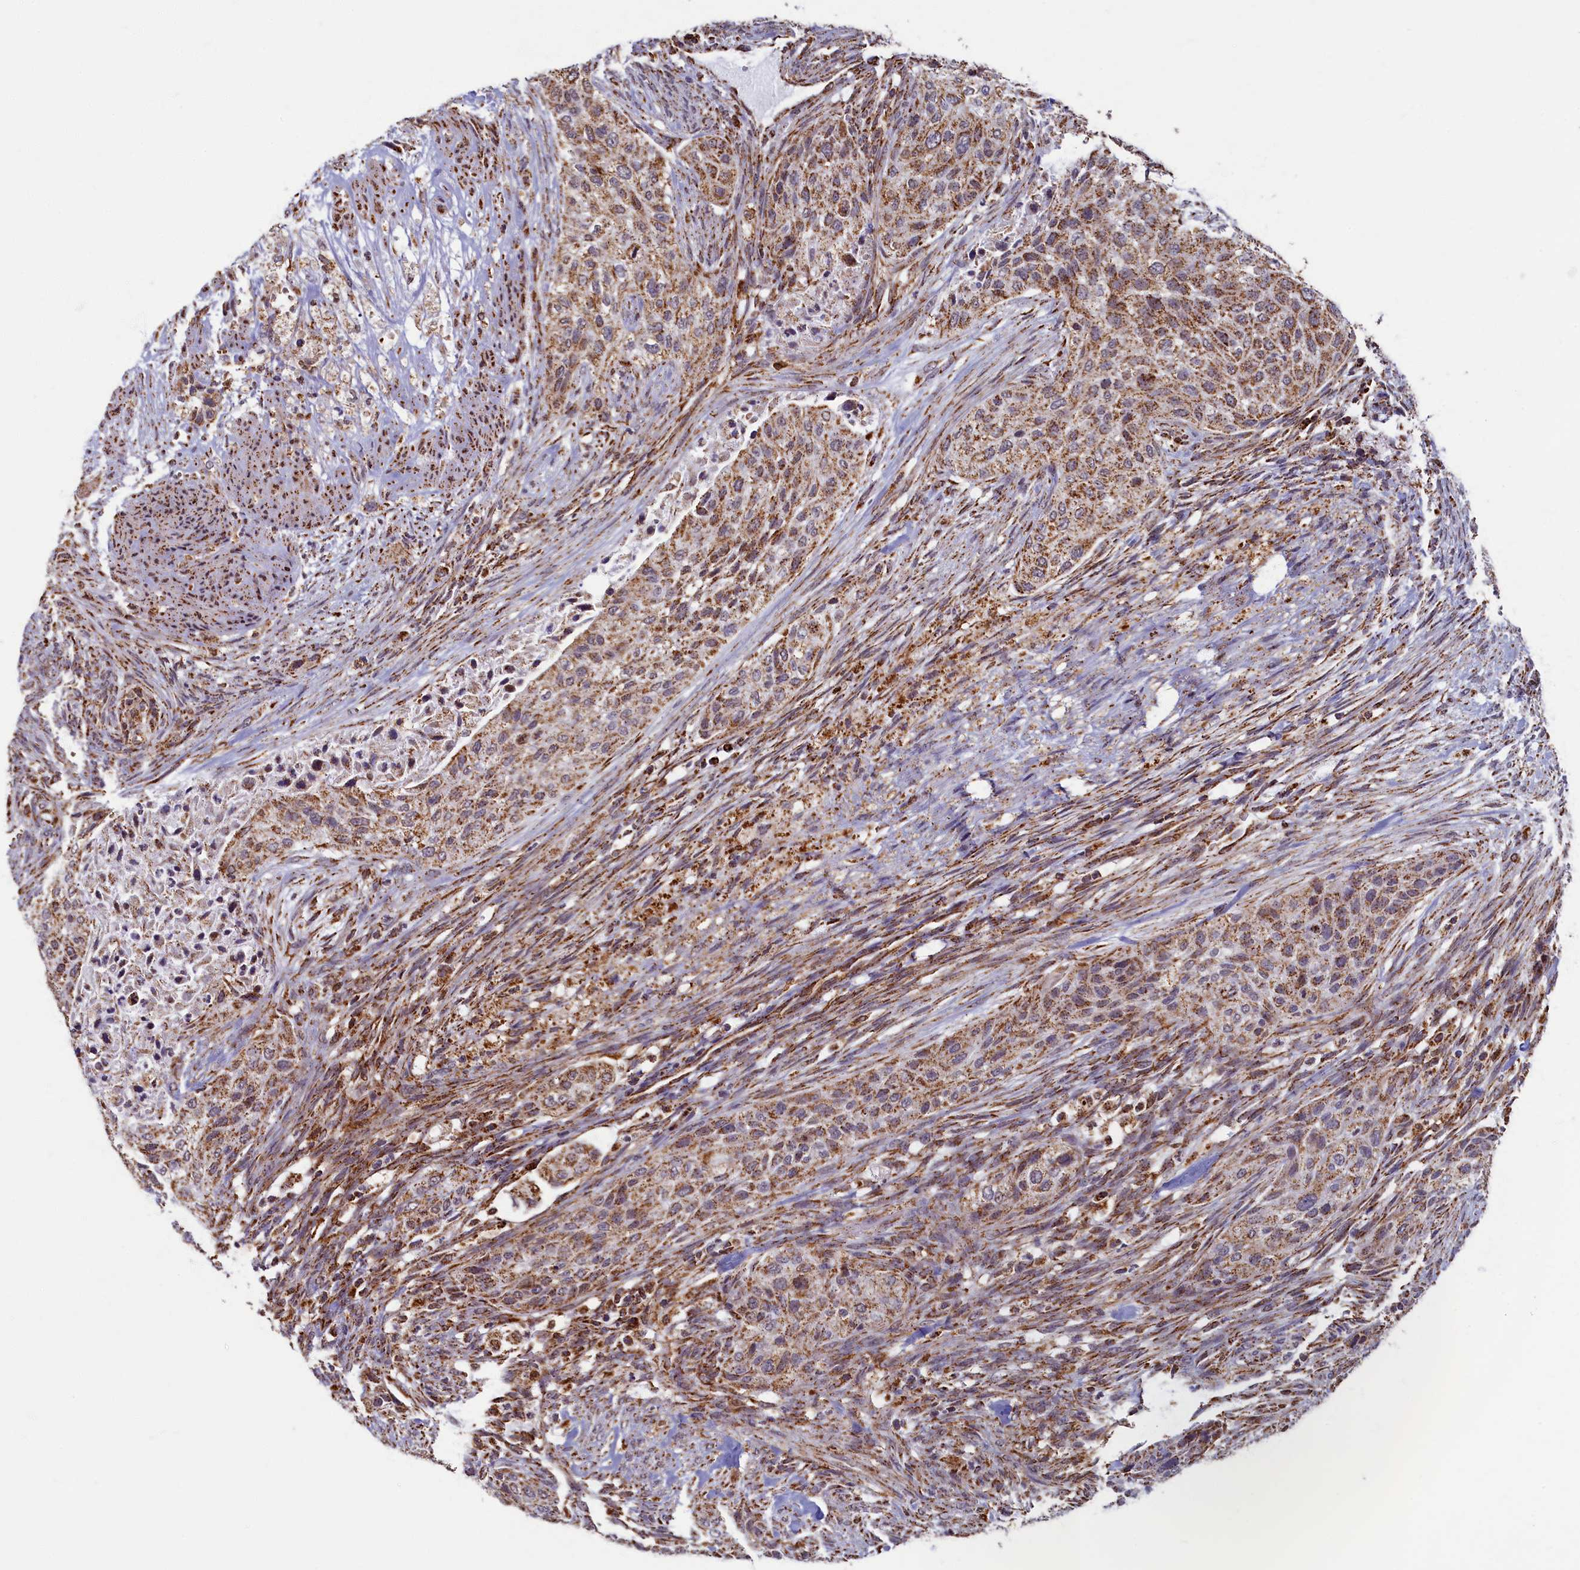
{"staining": {"intensity": "moderate", "quantity": ">75%", "location": "cytoplasmic/membranous"}, "tissue": "urothelial cancer", "cell_type": "Tumor cells", "image_type": "cancer", "snomed": [{"axis": "morphology", "description": "Urothelial carcinoma, High grade"}, {"axis": "topography", "description": "Urinary bladder"}], "caption": "High-magnification brightfield microscopy of urothelial cancer stained with DAB (3,3'-diaminobenzidine) (brown) and counterstained with hematoxylin (blue). tumor cells exhibit moderate cytoplasmic/membranous expression is present in approximately>75% of cells. (IHC, brightfield microscopy, high magnification).", "gene": "SPR", "patient": {"sex": "male", "age": 35}}